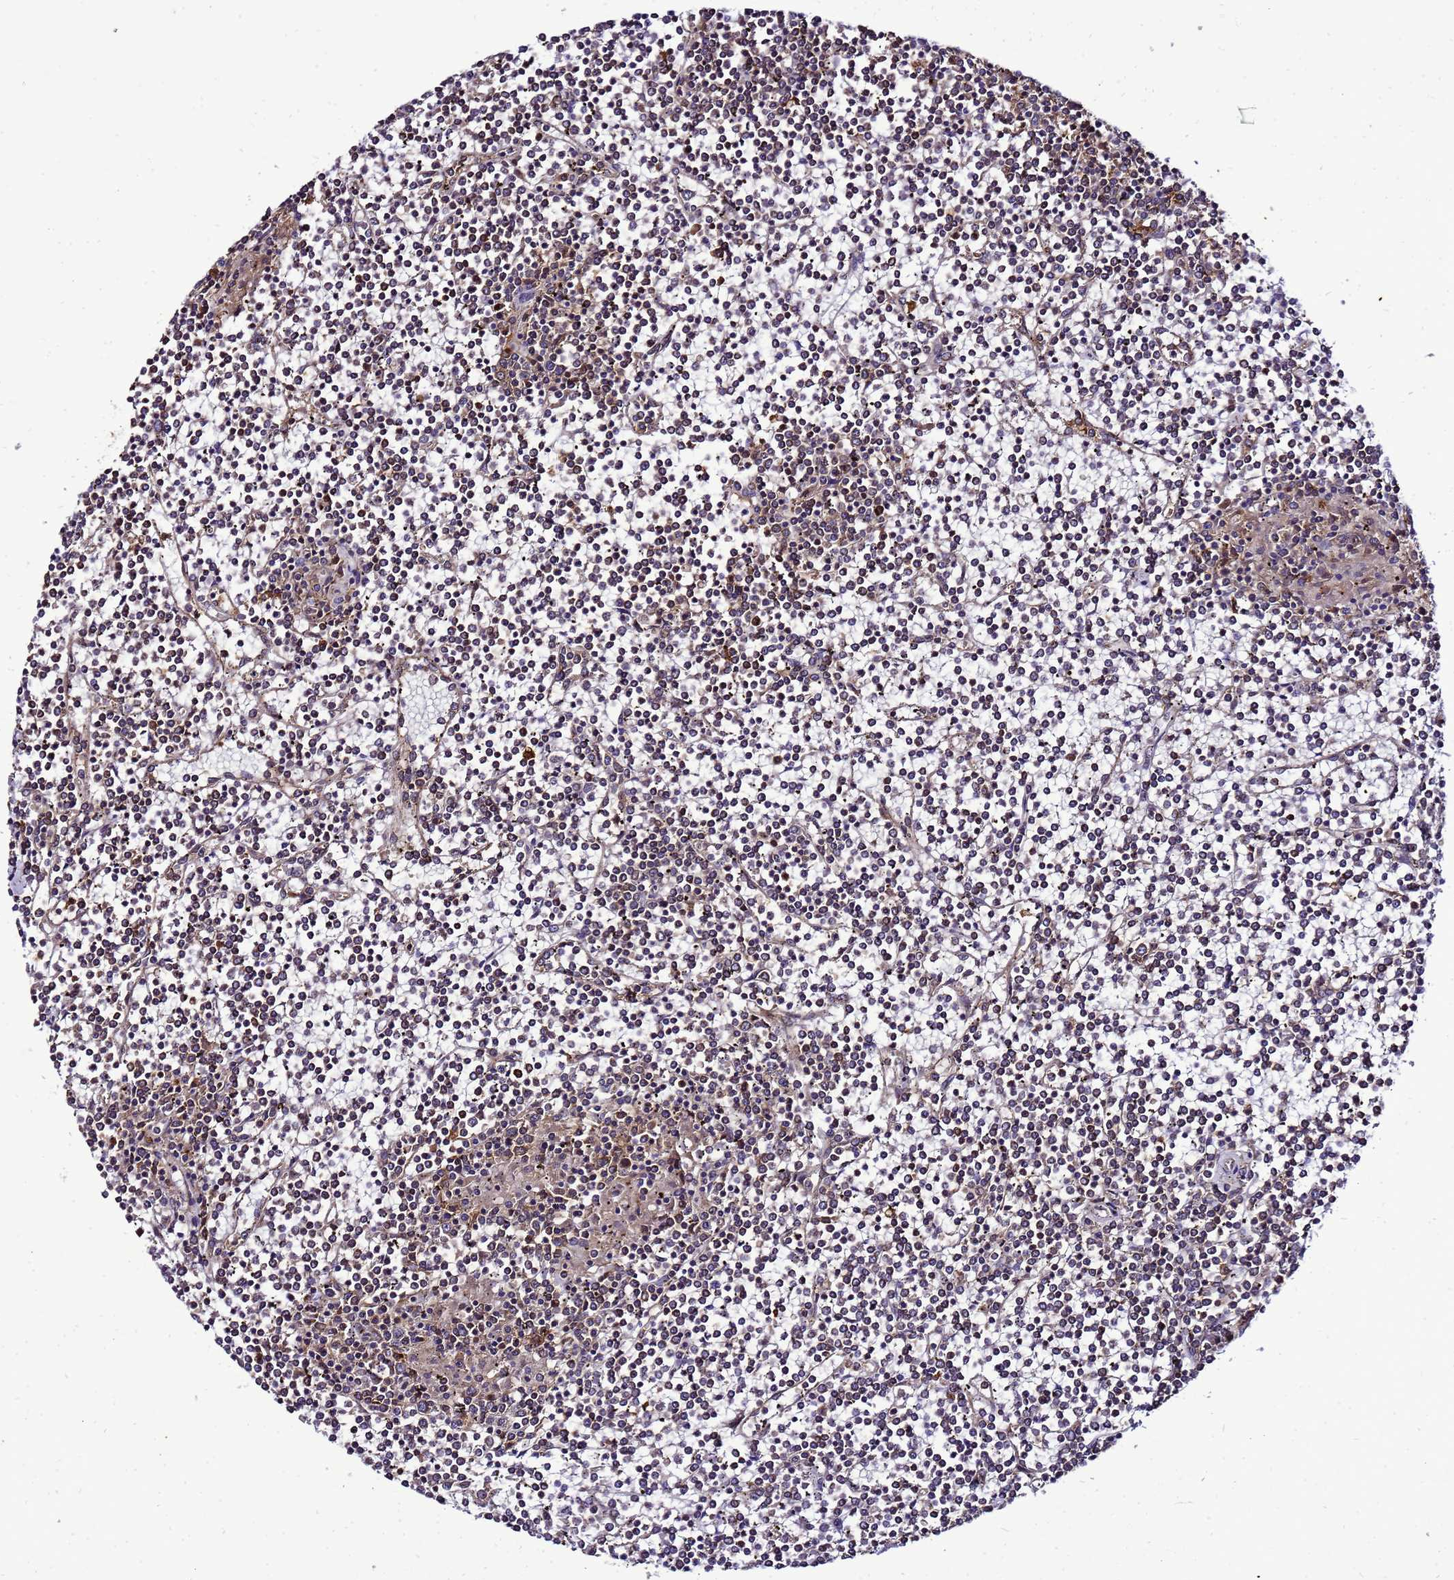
{"staining": {"intensity": "moderate", "quantity": "<25%", "location": "cytoplasmic/membranous"}, "tissue": "lymphoma", "cell_type": "Tumor cells", "image_type": "cancer", "snomed": [{"axis": "morphology", "description": "Malignant lymphoma, non-Hodgkin's type, Low grade"}, {"axis": "topography", "description": "Spleen"}], "caption": "Tumor cells reveal low levels of moderate cytoplasmic/membranous staining in approximately <25% of cells in low-grade malignant lymphoma, non-Hodgkin's type.", "gene": "TRABD", "patient": {"sex": "female", "age": 19}}